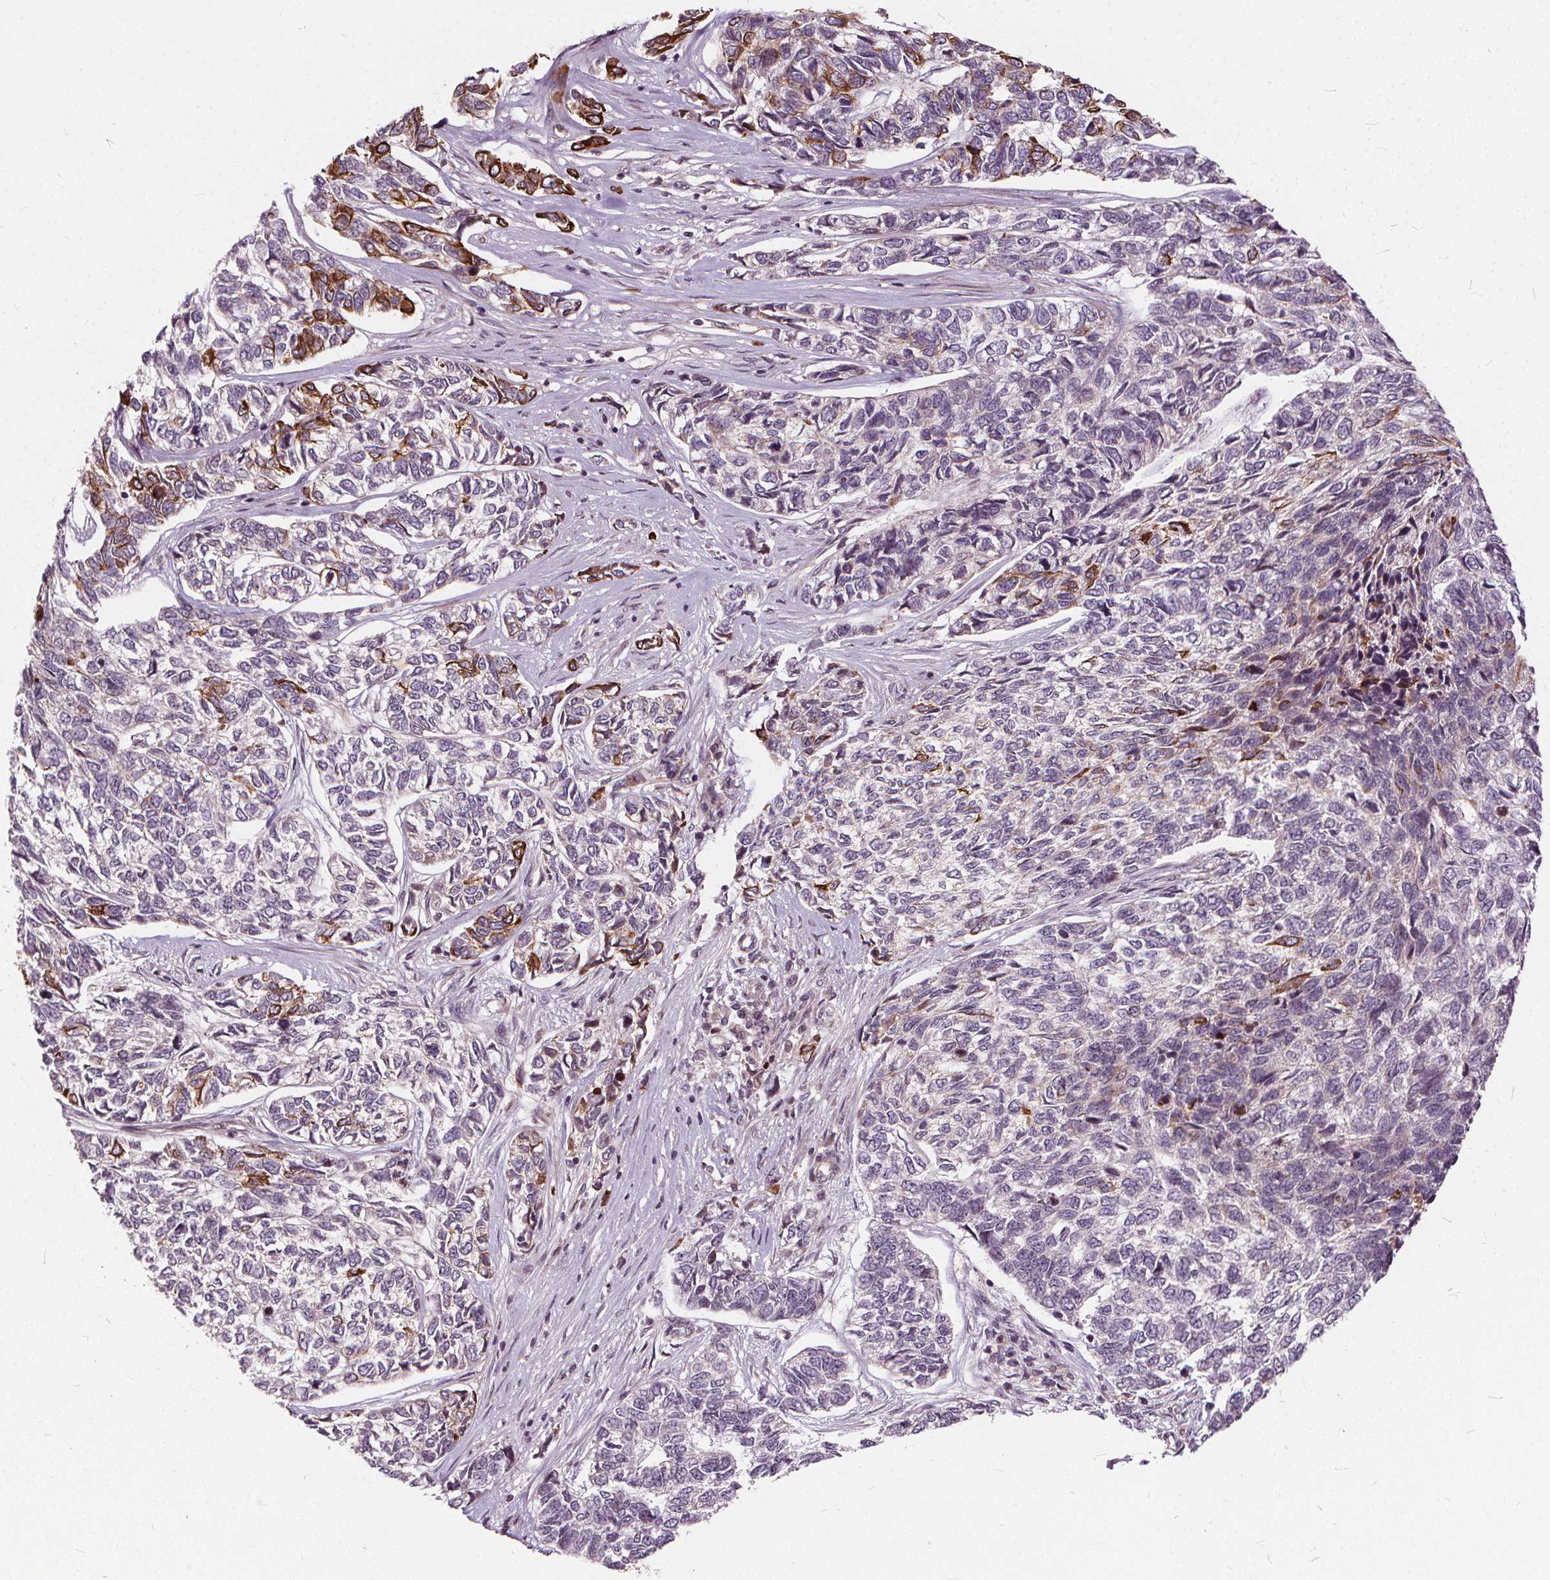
{"staining": {"intensity": "moderate", "quantity": "25%-75%", "location": "cytoplasmic/membranous"}, "tissue": "skin cancer", "cell_type": "Tumor cells", "image_type": "cancer", "snomed": [{"axis": "morphology", "description": "Basal cell carcinoma"}, {"axis": "topography", "description": "Skin"}], "caption": "Skin cancer (basal cell carcinoma) tissue shows moderate cytoplasmic/membranous positivity in approximately 25%-75% of tumor cells, visualized by immunohistochemistry.", "gene": "INPP5E", "patient": {"sex": "female", "age": 65}}